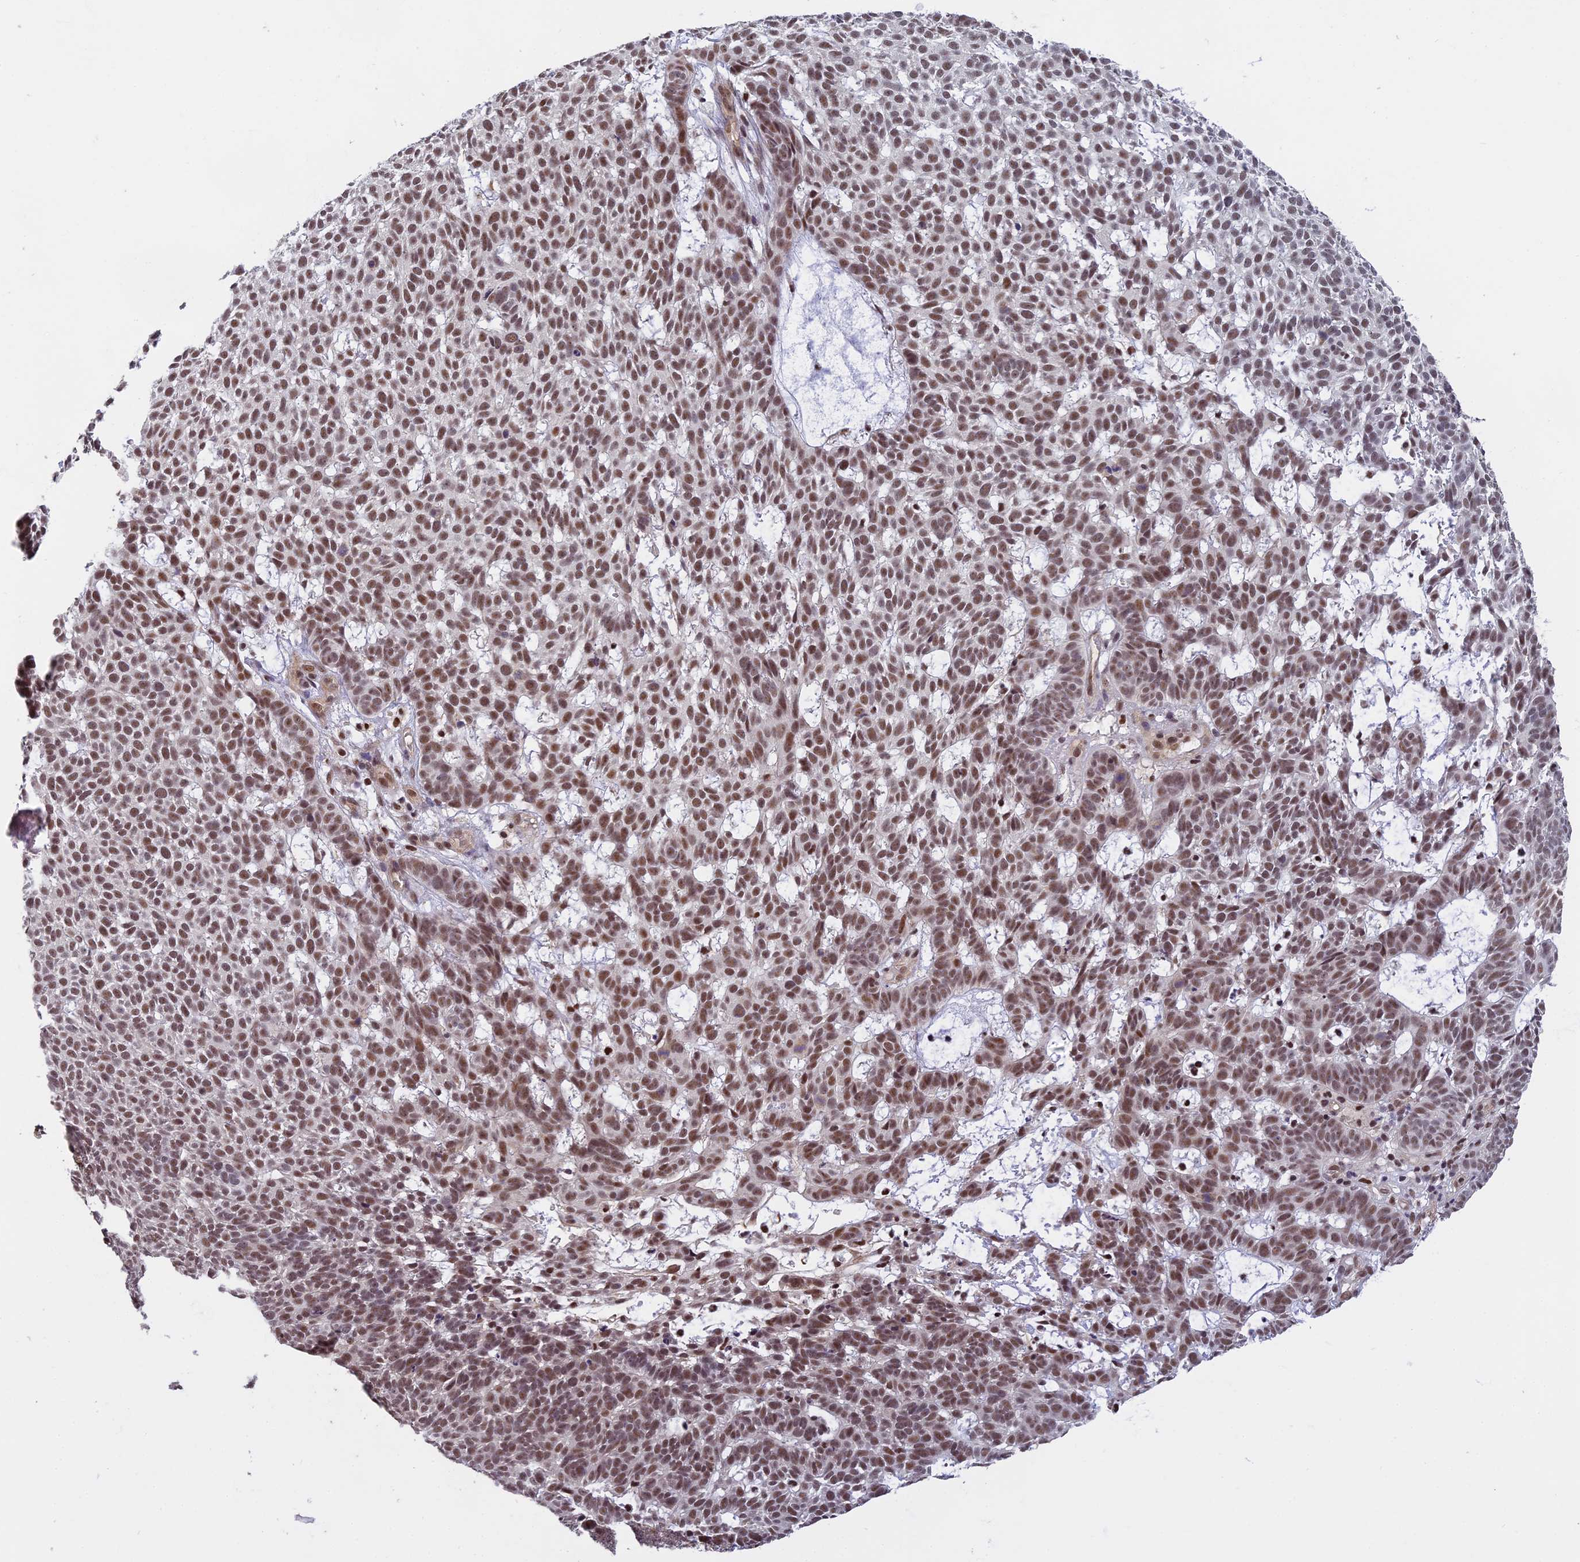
{"staining": {"intensity": "moderate", "quantity": ">75%", "location": "nuclear"}, "tissue": "skin cancer", "cell_type": "Tumor cells", "image_type": "cancer", "snomed": [{"axis": "morphology", "description": "Basal cell carcinoma"}, {"axis": "topography", "description": "Skin"}], "caption": "Immunohistochemical staining of basal cell carcinoma (skin) shows medium levels of moderate nuclear protein positivity in approximately >75% of tumor cells.", "gene": "MORF4L1", "patient": {"sex": "female", "age": 78}}